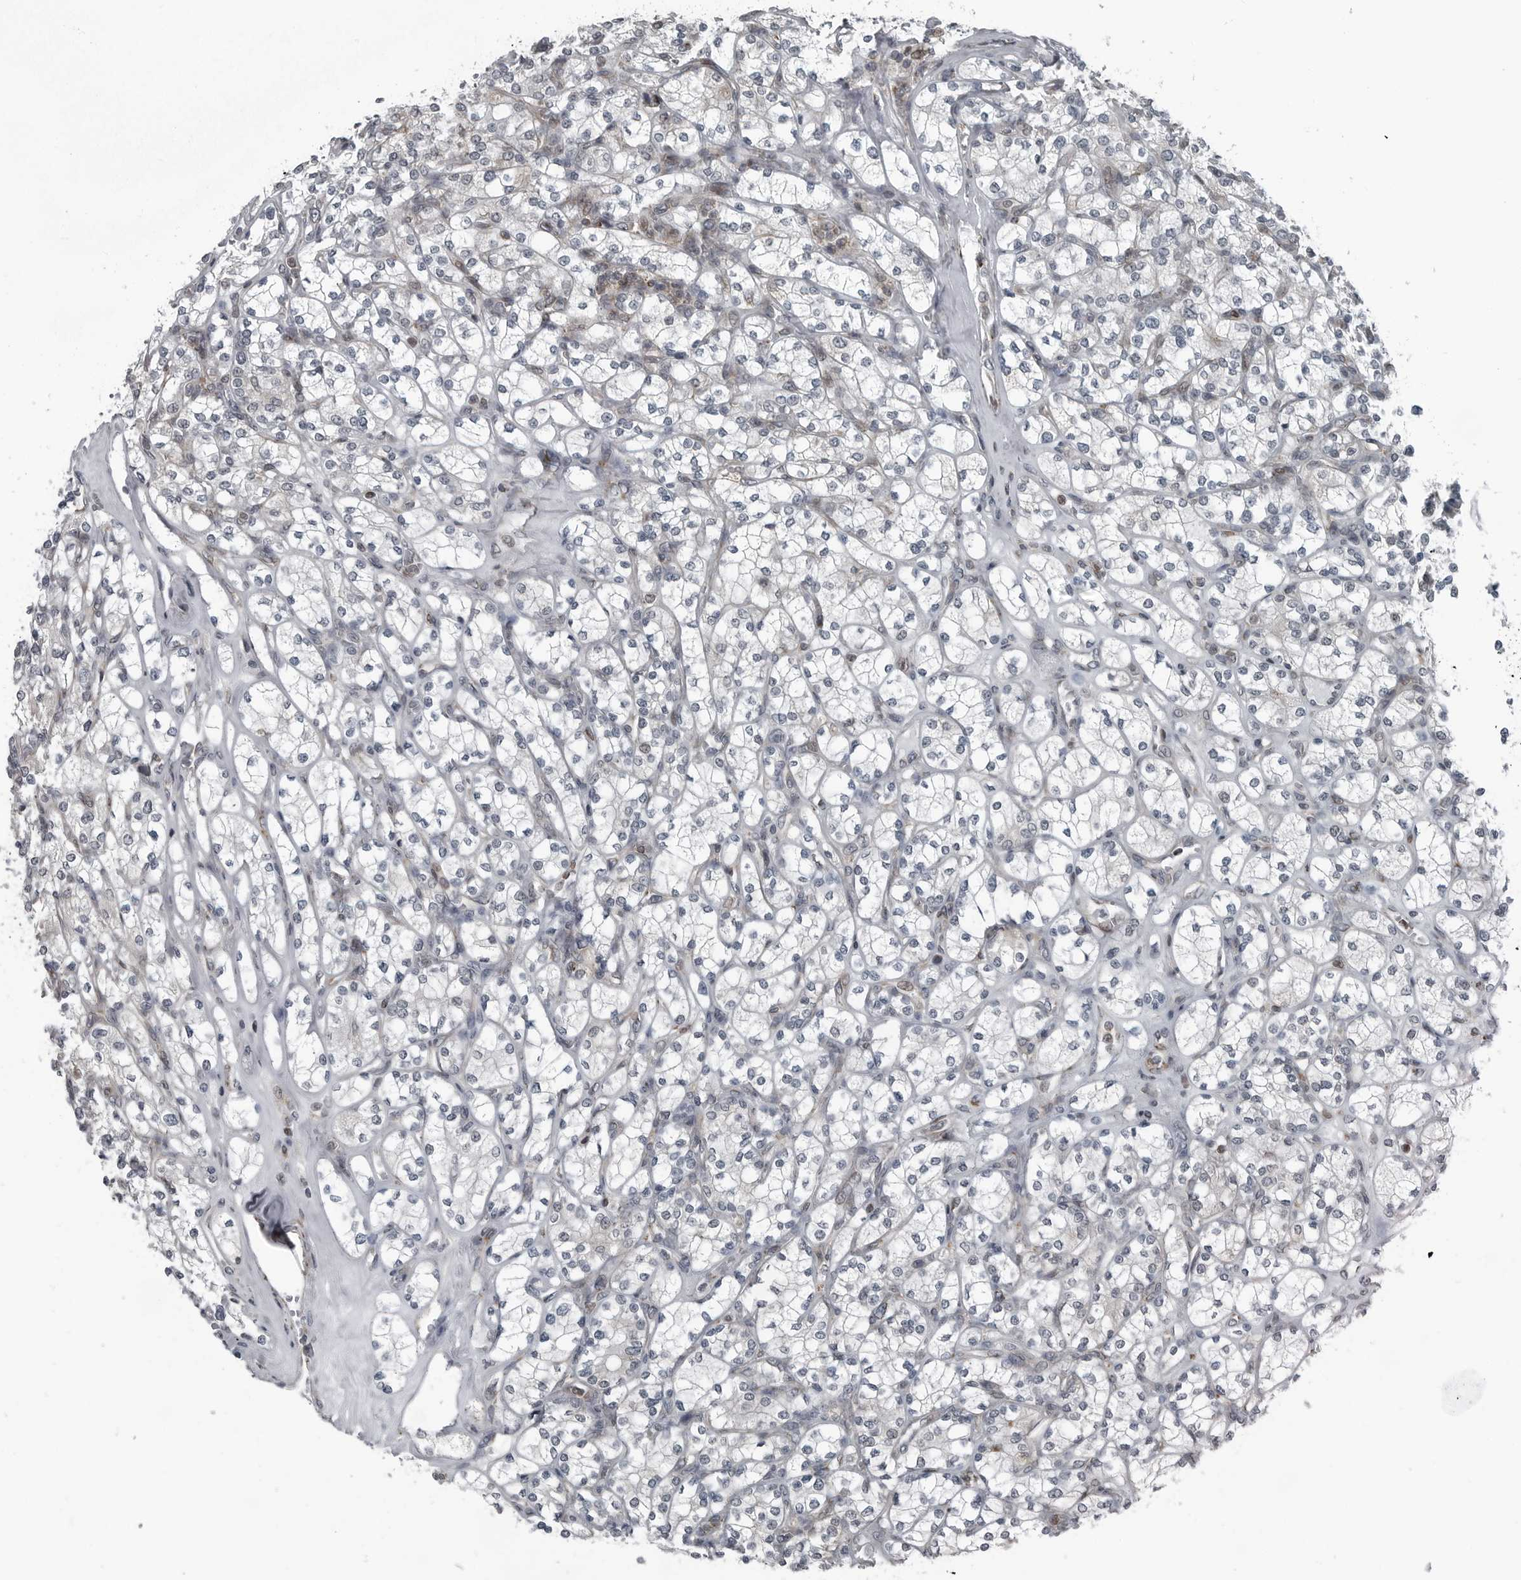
{"staining": {"intensity": "negative", "quantity": "none", "location": "none"}, "tissue": "renal cancer", "cell_type": "Tumor cells", "image_type": "cancer", "snomed": [{"axis": "morphology", "description": "Adenocarcinoma, NOS"}, {"axis": "topography", "description": "Kidney"}], "caption": "Tumor cells show no significant protein expression in renal adenocarcinoma. (Immunohistochemistry (ihc), brightfield microscopy, high magnification).", "gene": "GAK", "patient": {"sex": "male", "age": 77}}